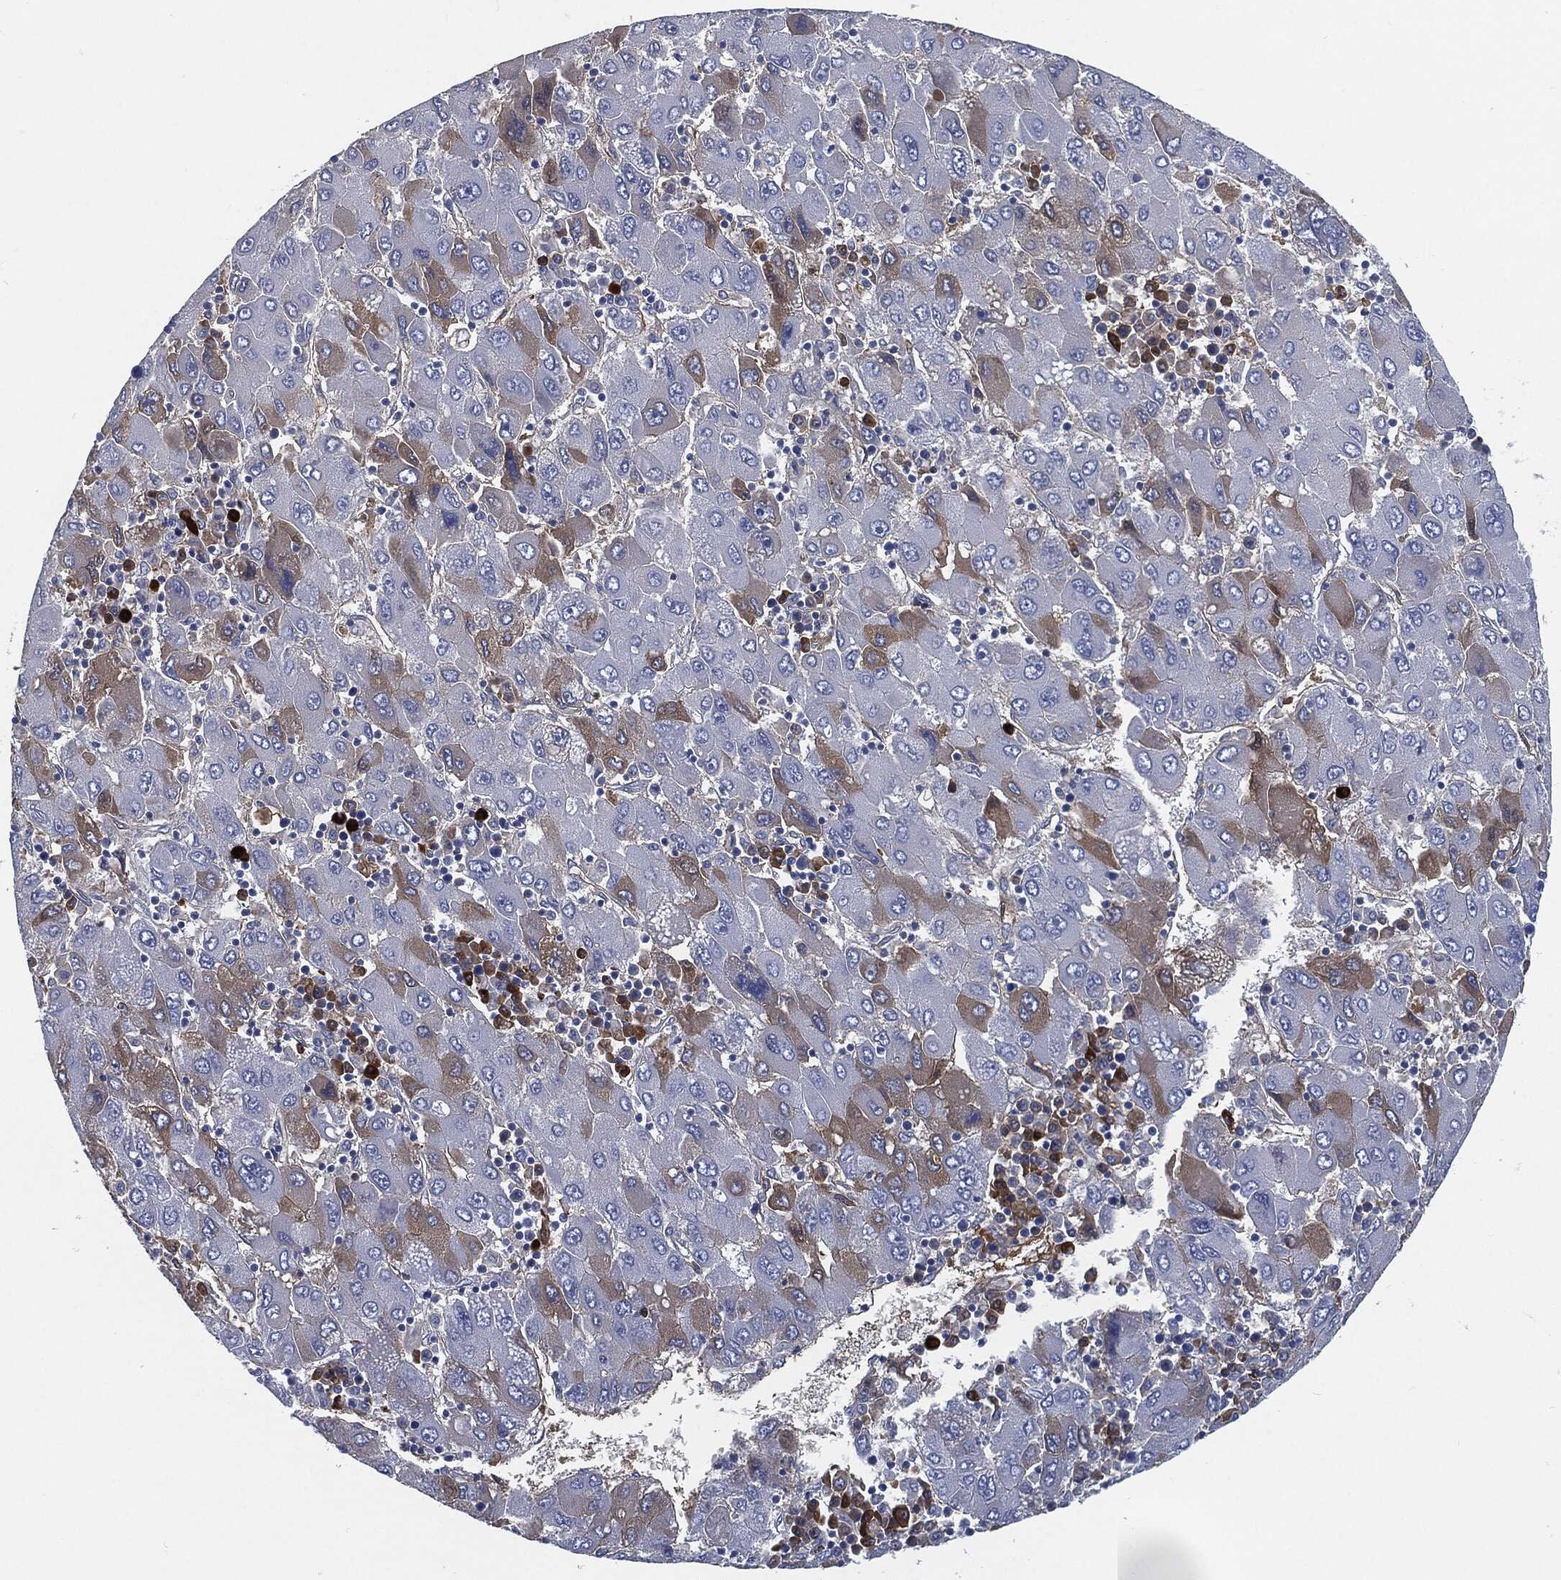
{"staining": {"intensity": "weak", "quantity": "<25%", "location": "cytoplasmic/membranous"}, "tissue": "liver cancer", "cell_type": "Tumor cells", "image_type": "cancer", "snomed": [{"axis": "morphology", "description": "Carcinoma, Hepatocellular, NOS"}, {"axis": "topography", "description": "Liver"}], "caption": "Liver hepatocellular carcinoma was stained to show a protein in brown. There is no significant staining in tumor cells.", "gene": "MST1", "patient": {"sex": "male", "age": 75}}